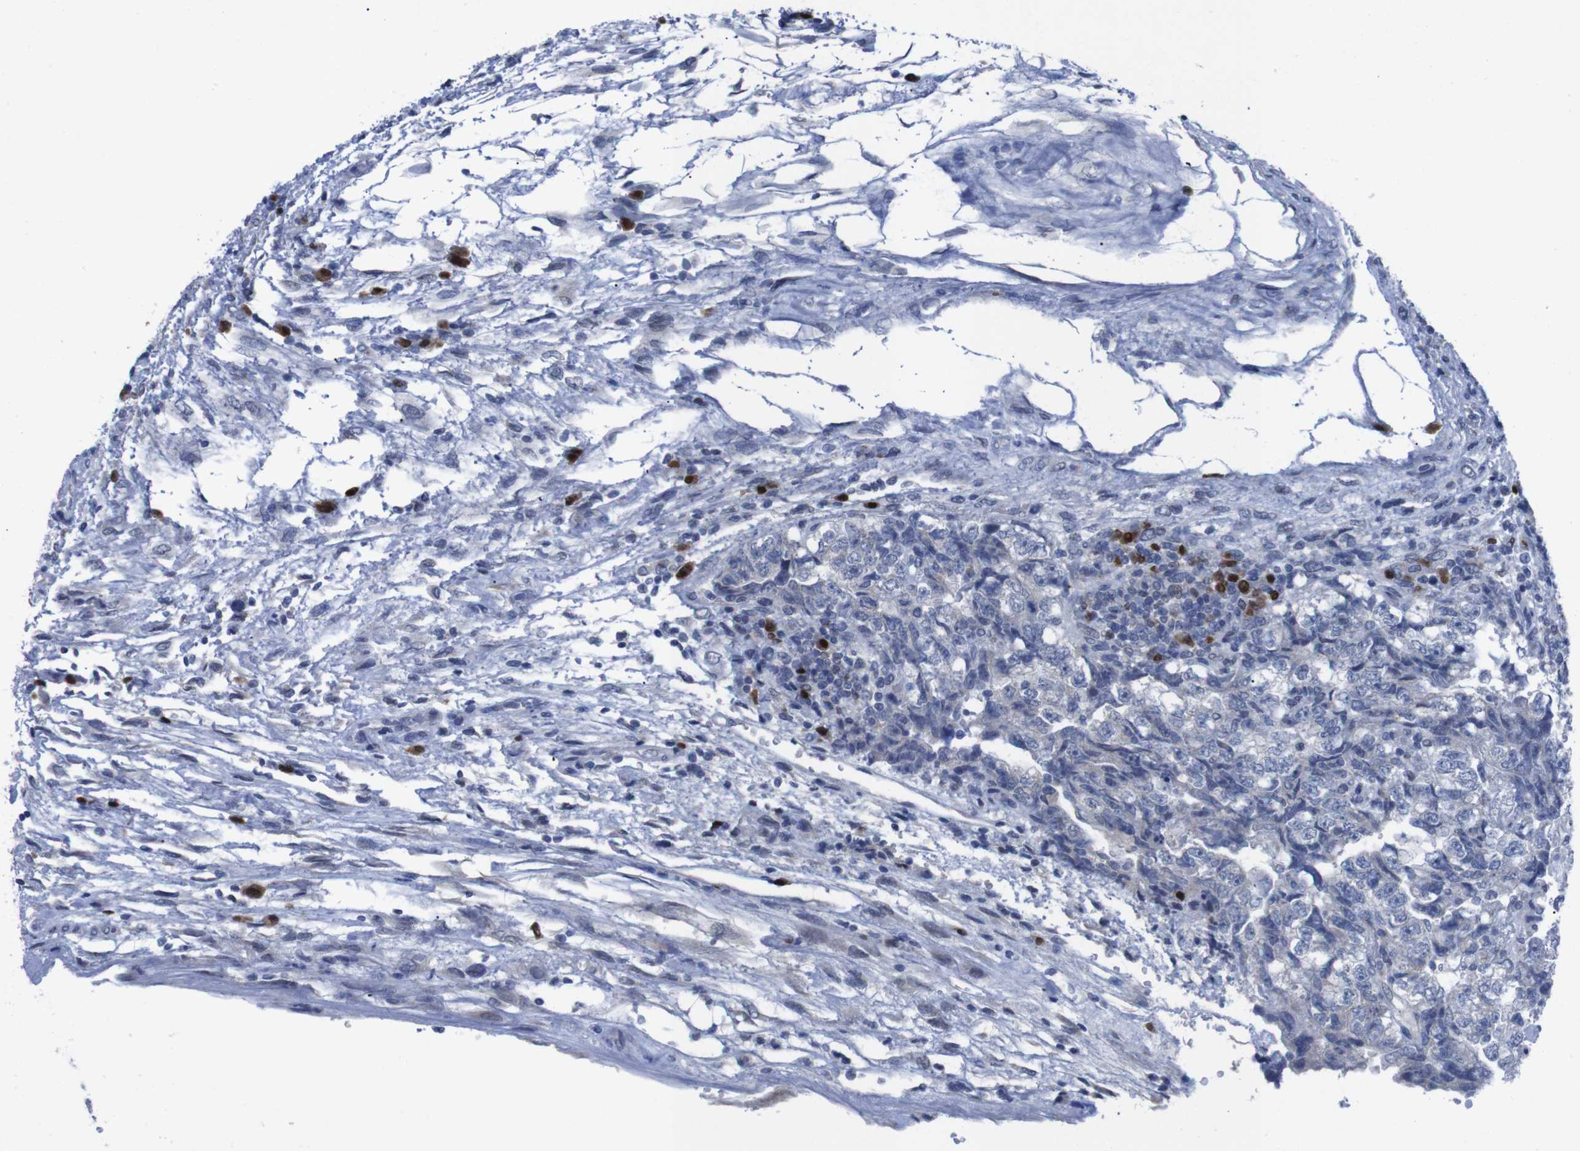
{"staining": {"intensity": "negative", "quantity": "none", "location": "none"}, "tissue": "testis cancer", "cell_type": "Tumor cells", "image_type": "cancer", "snomed": [{"axis": "morphology", "description": "Carcinoma, Embryonal, NOS"}, {"axis": "topography", "description": "Testis"}], "caption": "This micrograph is of testis cancer (embryonal carcinoma) stained with IHC to label a protein in brown with the nuclei are counter-stained blue. There is no staining in tumor cells.", "gene": "IRF4", "patient": {"sex": "male", "age": 36}}